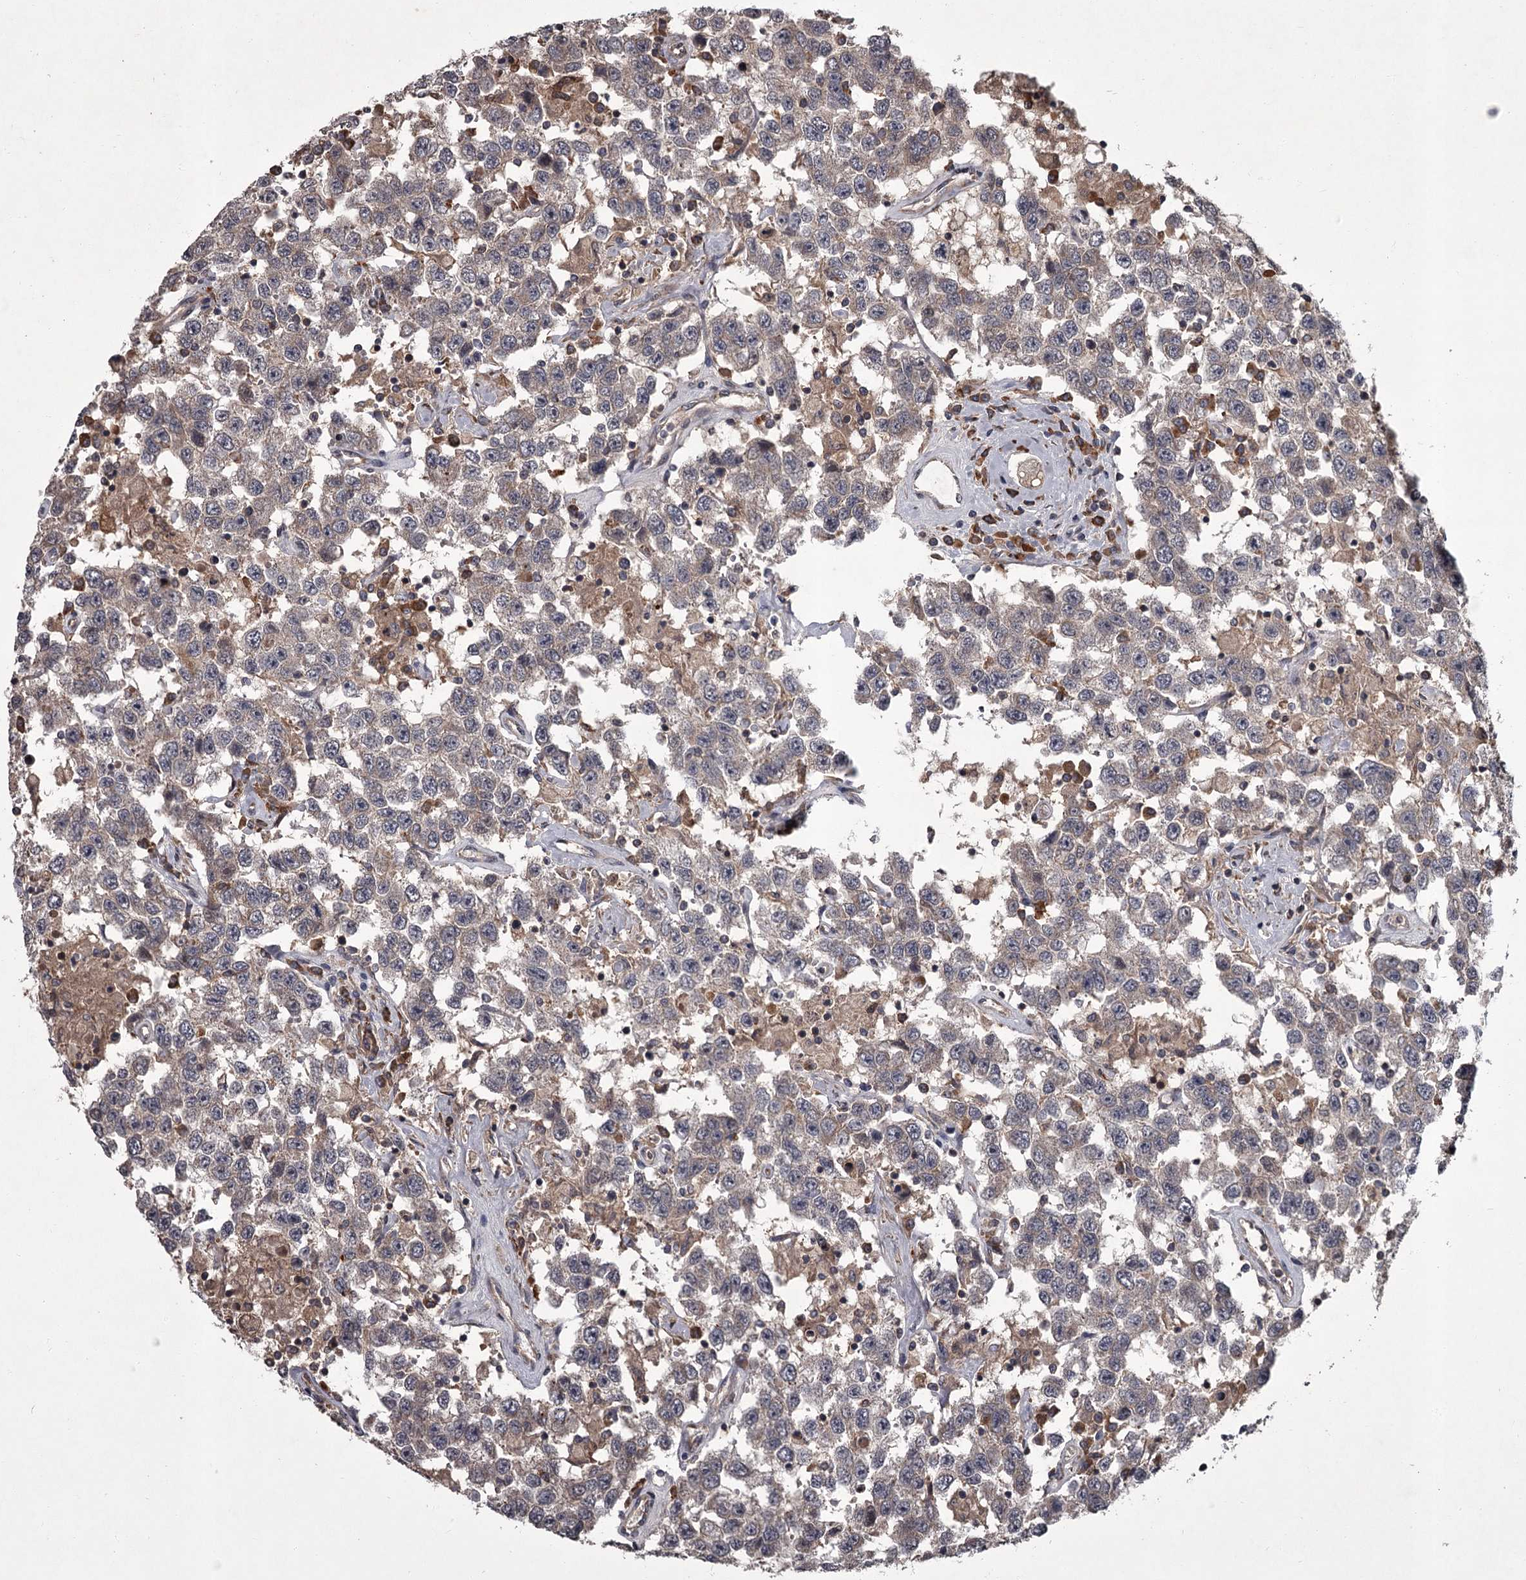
{"staining": {"intensity": "negative", "quantity": "none", "location": "none"}, "tissue": "testis cancer", "cell_type": "Tumor cells", "image_type": "cancer", "snomed": [{"axis": "morphology", "description": "Seminoma, NOS"}, {"axis": "topography", "description": "Testis"}], "caption": "Testis cancer was stained to show a protein in brown. There is no significant expression in tumor cells. (DAB (3,3'-diaminobenzidine) immunohistochemistry (IHC) with hematoxylin counter stain).", "gene": "UNC93B1", "patient": {"sex": "male", "age": 41}}